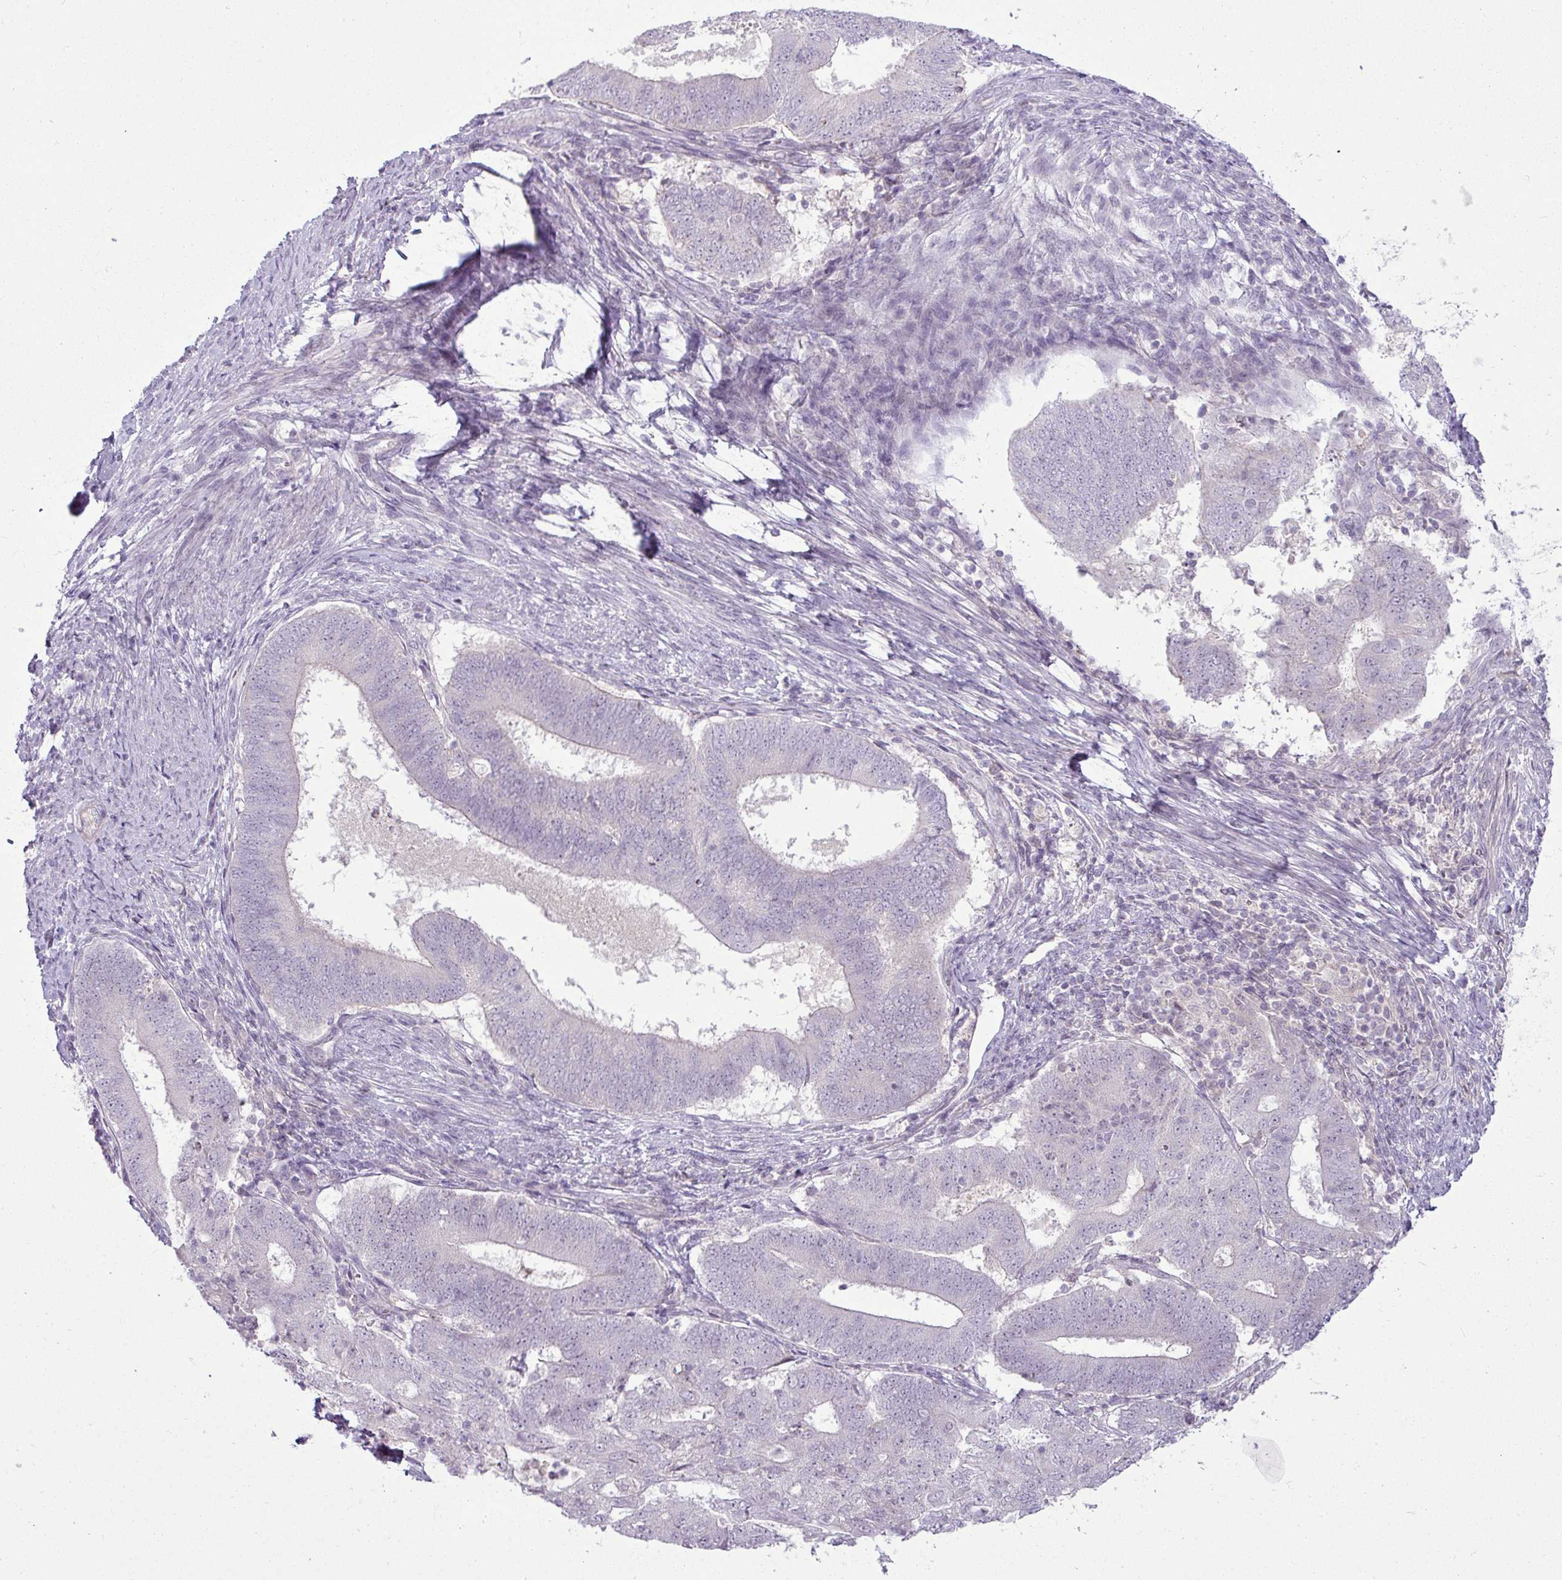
{"staining": {"intensity": "negative", "quantity": "none", "location": "none"}, "tissue": "endometrial cancer", "cell_type": "Tumor cells", "image_type": "cancer", "snomed": [{"axis": "morphology", "description": "Adenocarcinoma, NOS"}, {"axis": "topography", "description": "Endometrium"}], "caption": "The image exhibits no significant staining in tumor cells of endometrial cancer.", "gene": "APOM", "patient": {"sex": "female", "age": 70}}